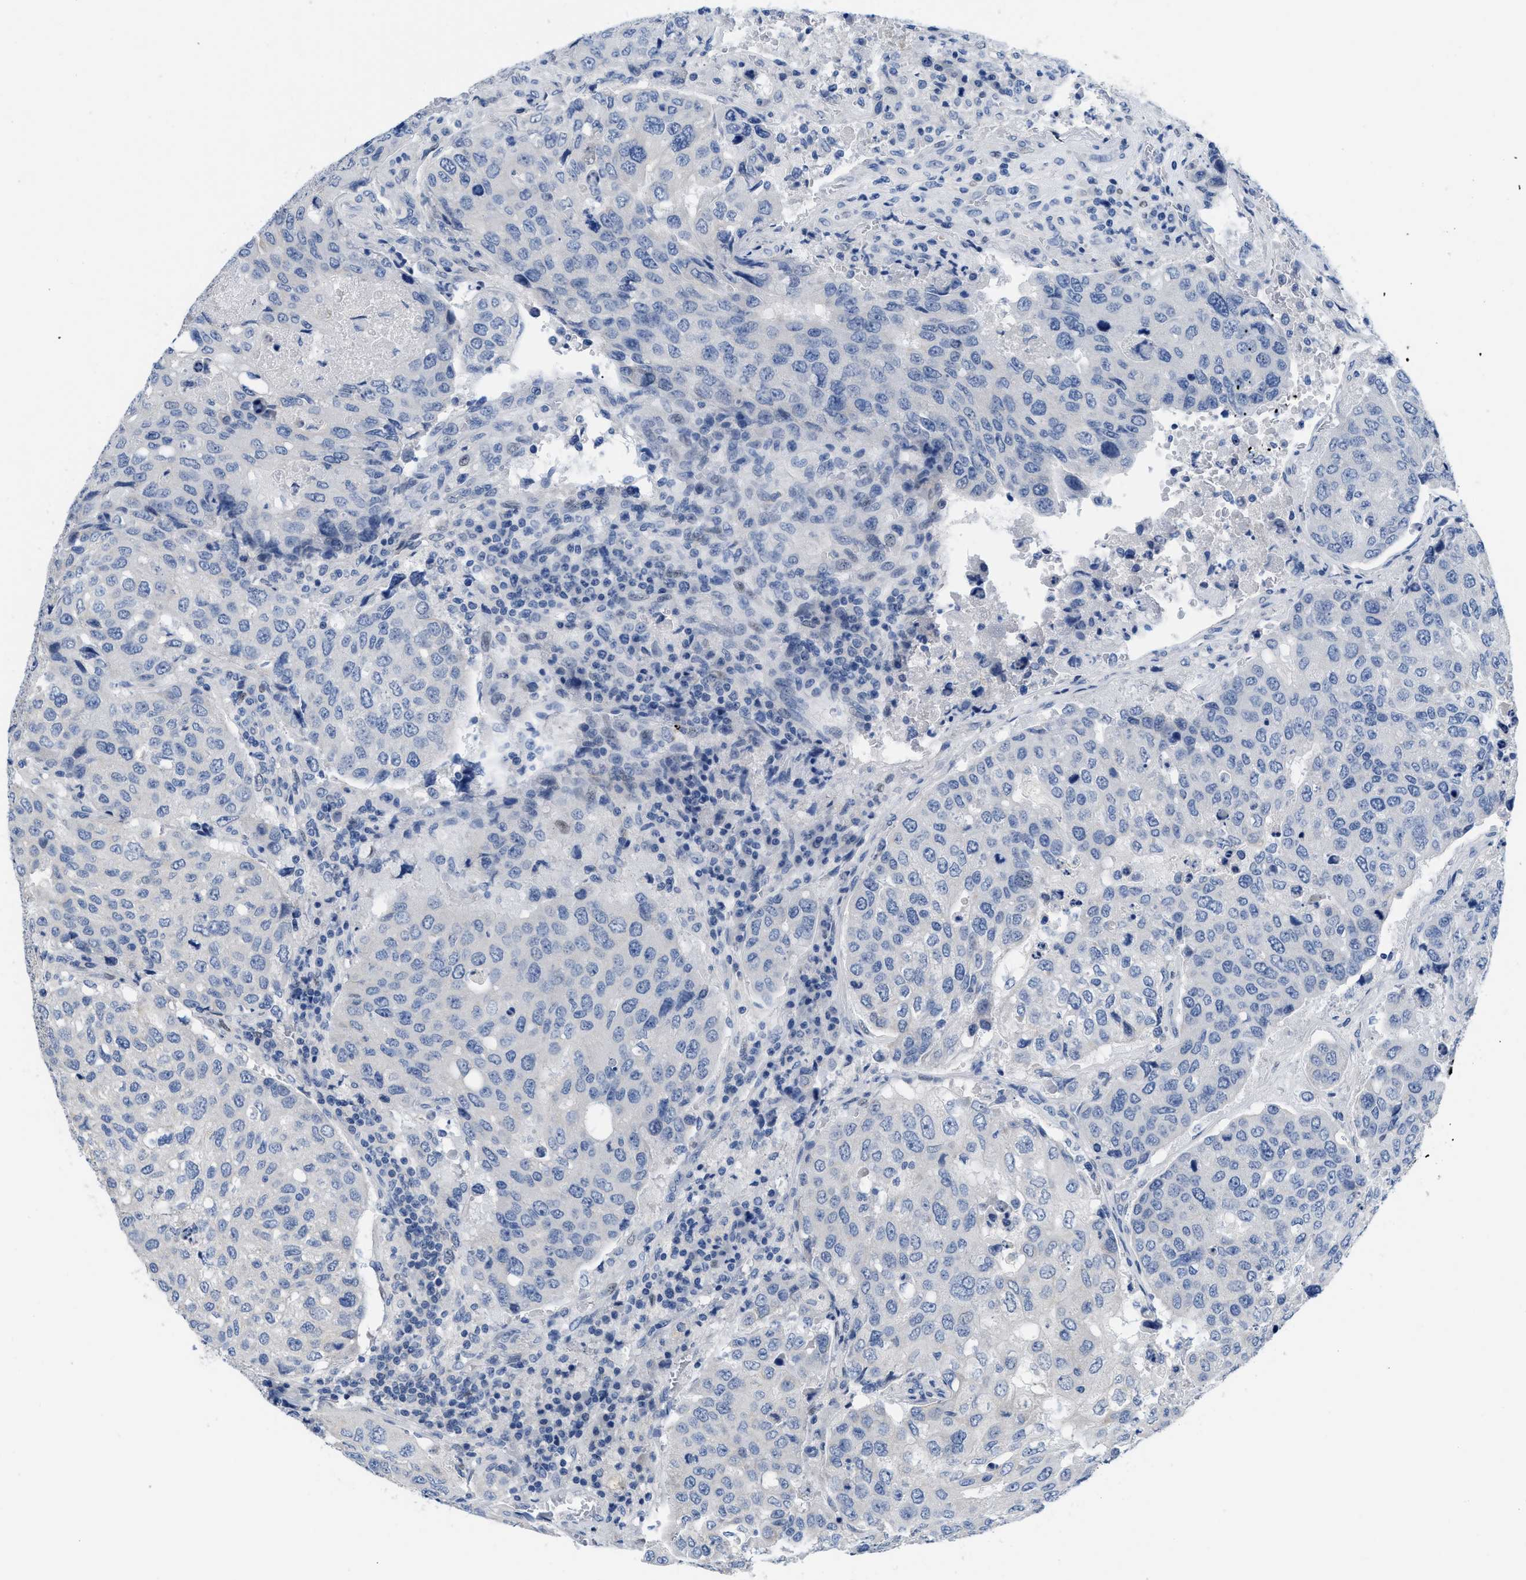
{"staining": {"intensity": "negative", "quantity": "none", "location": "none"}, "tissue": "urothelial cancer", "cell_type": "Tumor cells", "image_type": "cancer", "snomed": [{"axis": "morphology", "description": "Urothelial carcinoma, High grade"}, {"axis": "topography", "description": "Lymph node"}, {"axis": "topography", "description": "Urinary bladder"}], "caption": "High-grade urothelial carcinoma was stained to show a protein in brown. There is no significant positivity in tumor cells.", "gene": "NFIX", "patient": {"sex": "male", "age": 51}}